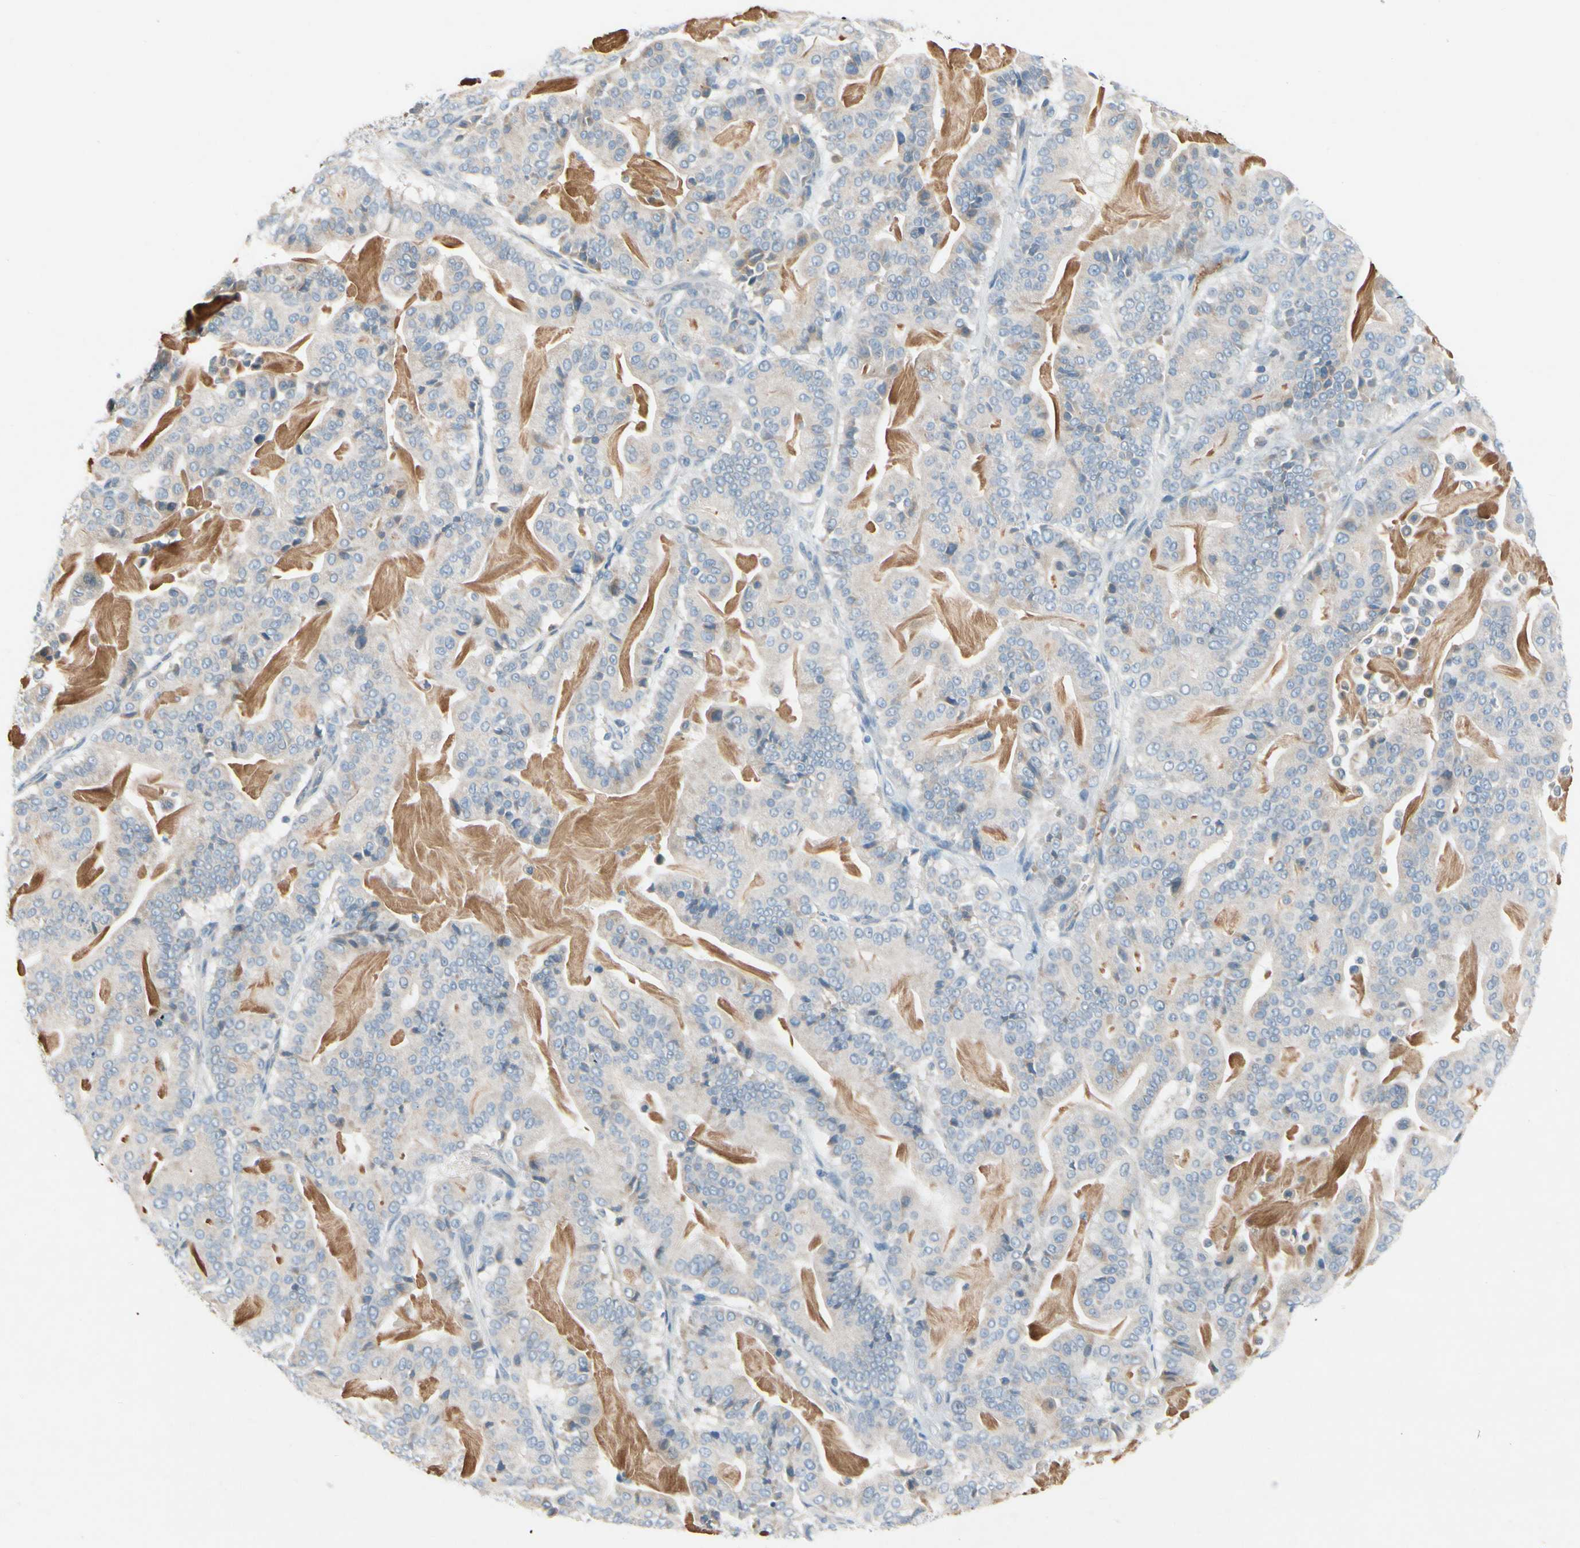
{"staining": {"intensity": "weak", "quantity": "<25%", "location": "cytoplasmic/membranous"}, "tissue": "pancreatic cancer", "cell_type": "Tumor cells", "image_type": "cancer", "snomed": [{"axis": "morphology", "description": "Adenocarcinoma, NOS"}, {"axis": "topography", "description": "Pancreas"}], "caption": "Immunohistochemistry image of adenocarcinoma (pancreatic) stained for a protein (brown), which demonstrates no staining in tumor cells.", "gene": "CNDP1", "patient": {"sex": "male", "age": 63}}